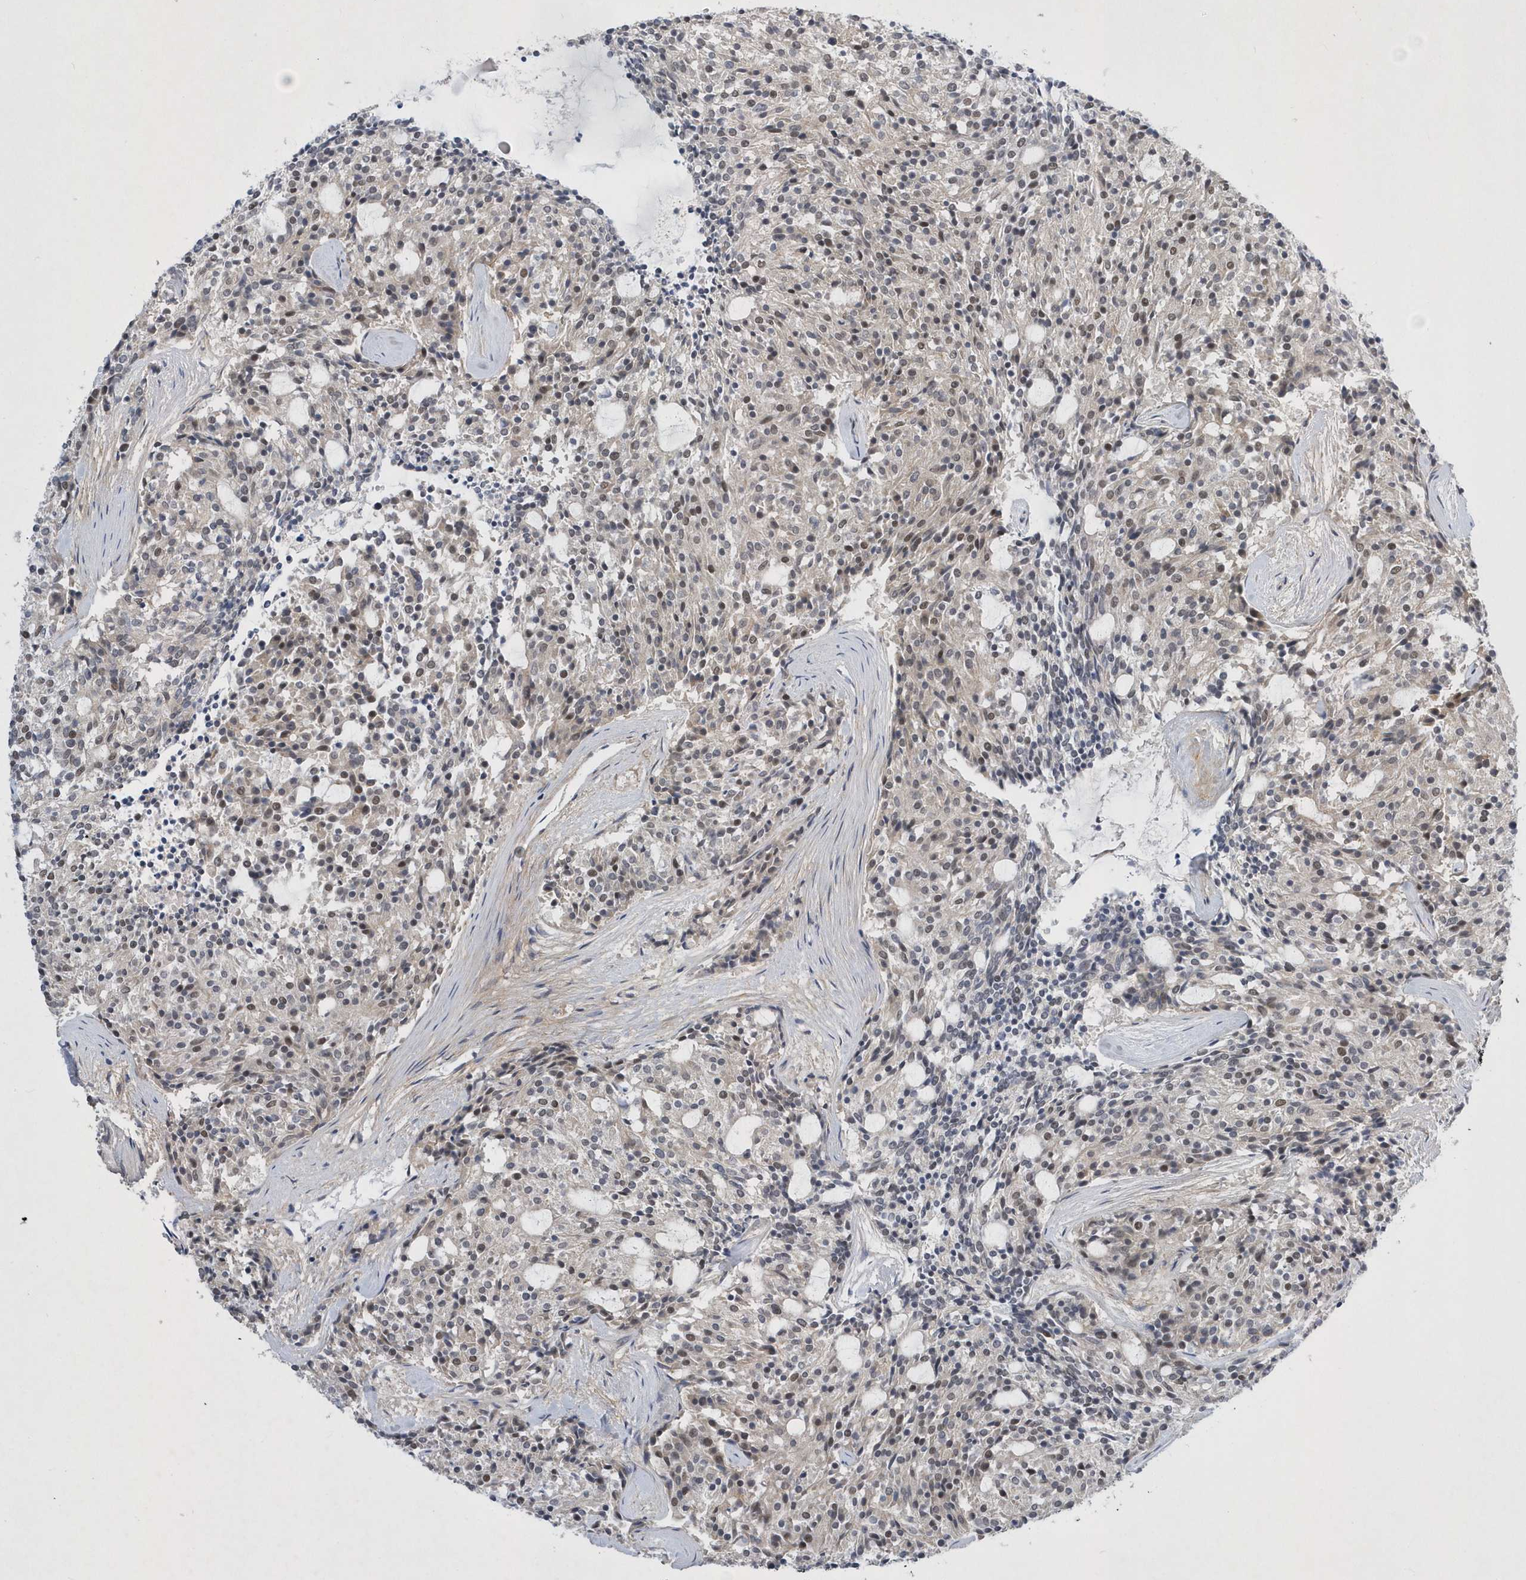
{"staining": {"intensity": "moderate", "quantity": "25%-75%", "location": "nuclear"}, "tissue": "carcinoid", "cell_type": "Tumor cells", "image_type": "cancer", "snomed": [{"axis": "morphology", "description": "Carcinoid, malignant, NOS"}, {"axis": "topography", "description": "Pancreas"}], "caption": "The photomicrograph displays staining of carcinoid, revealing moderate nuclear protein expression (brown color) within tumor cells.", "gene": "FAM217A", "patient": {"sex": "female", "age": 54}}